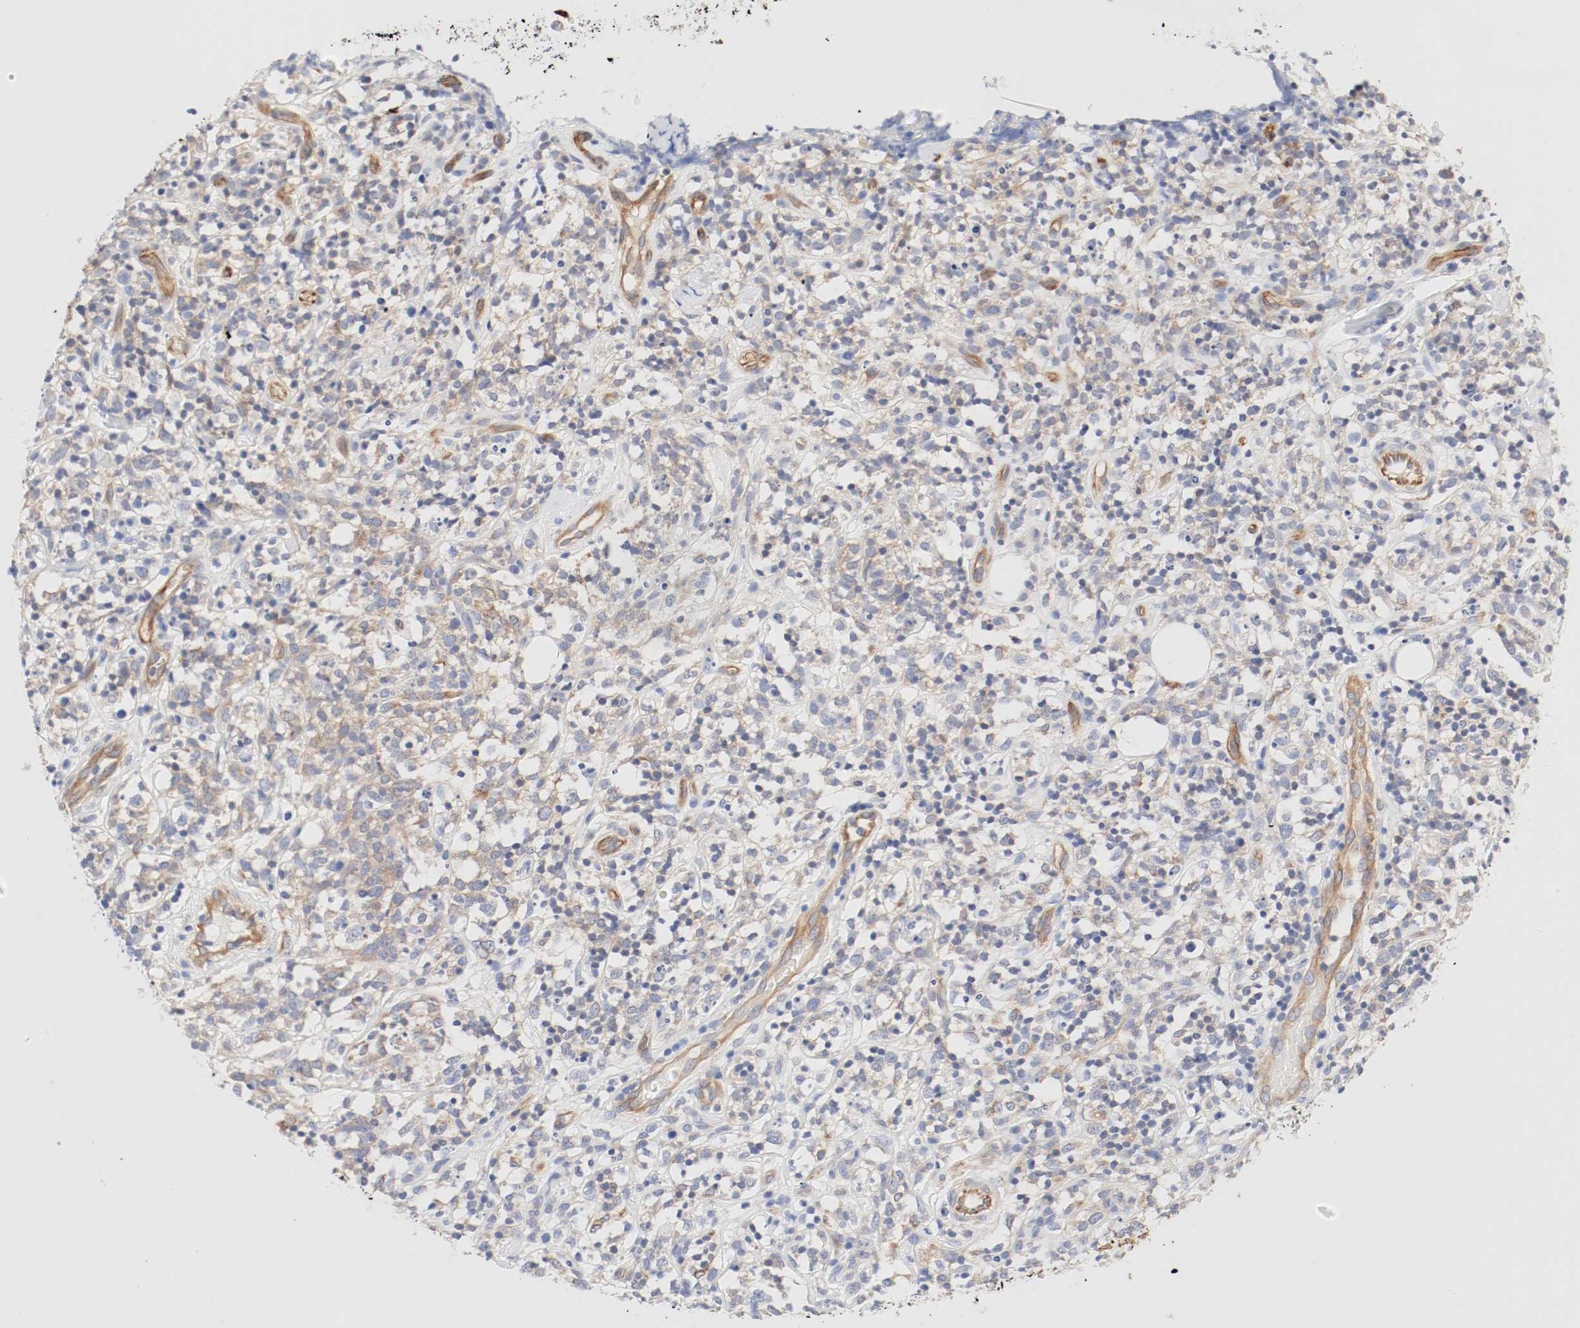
{"staining": {"intensity": "moderate", "quantity": ">75%", "location": "cytoplasmic/membranous"}, "tissue": "lymphoma", "cell_type": "Tumor cells", "image_type": "cancer", "snomed": [{"axis": "morphology", "description": "Malignant lymphoma, non-Hodgkin's type, High grade"}, {"axis": "topography", "description": "Lymph node"}], "caption": "A brown stain labels moderate cytoplasmic/membranous positivity of a protein in human lymphoma tumor cells.", "gene": "GIT1", "patient": {"sex": "female", "age": 73}}